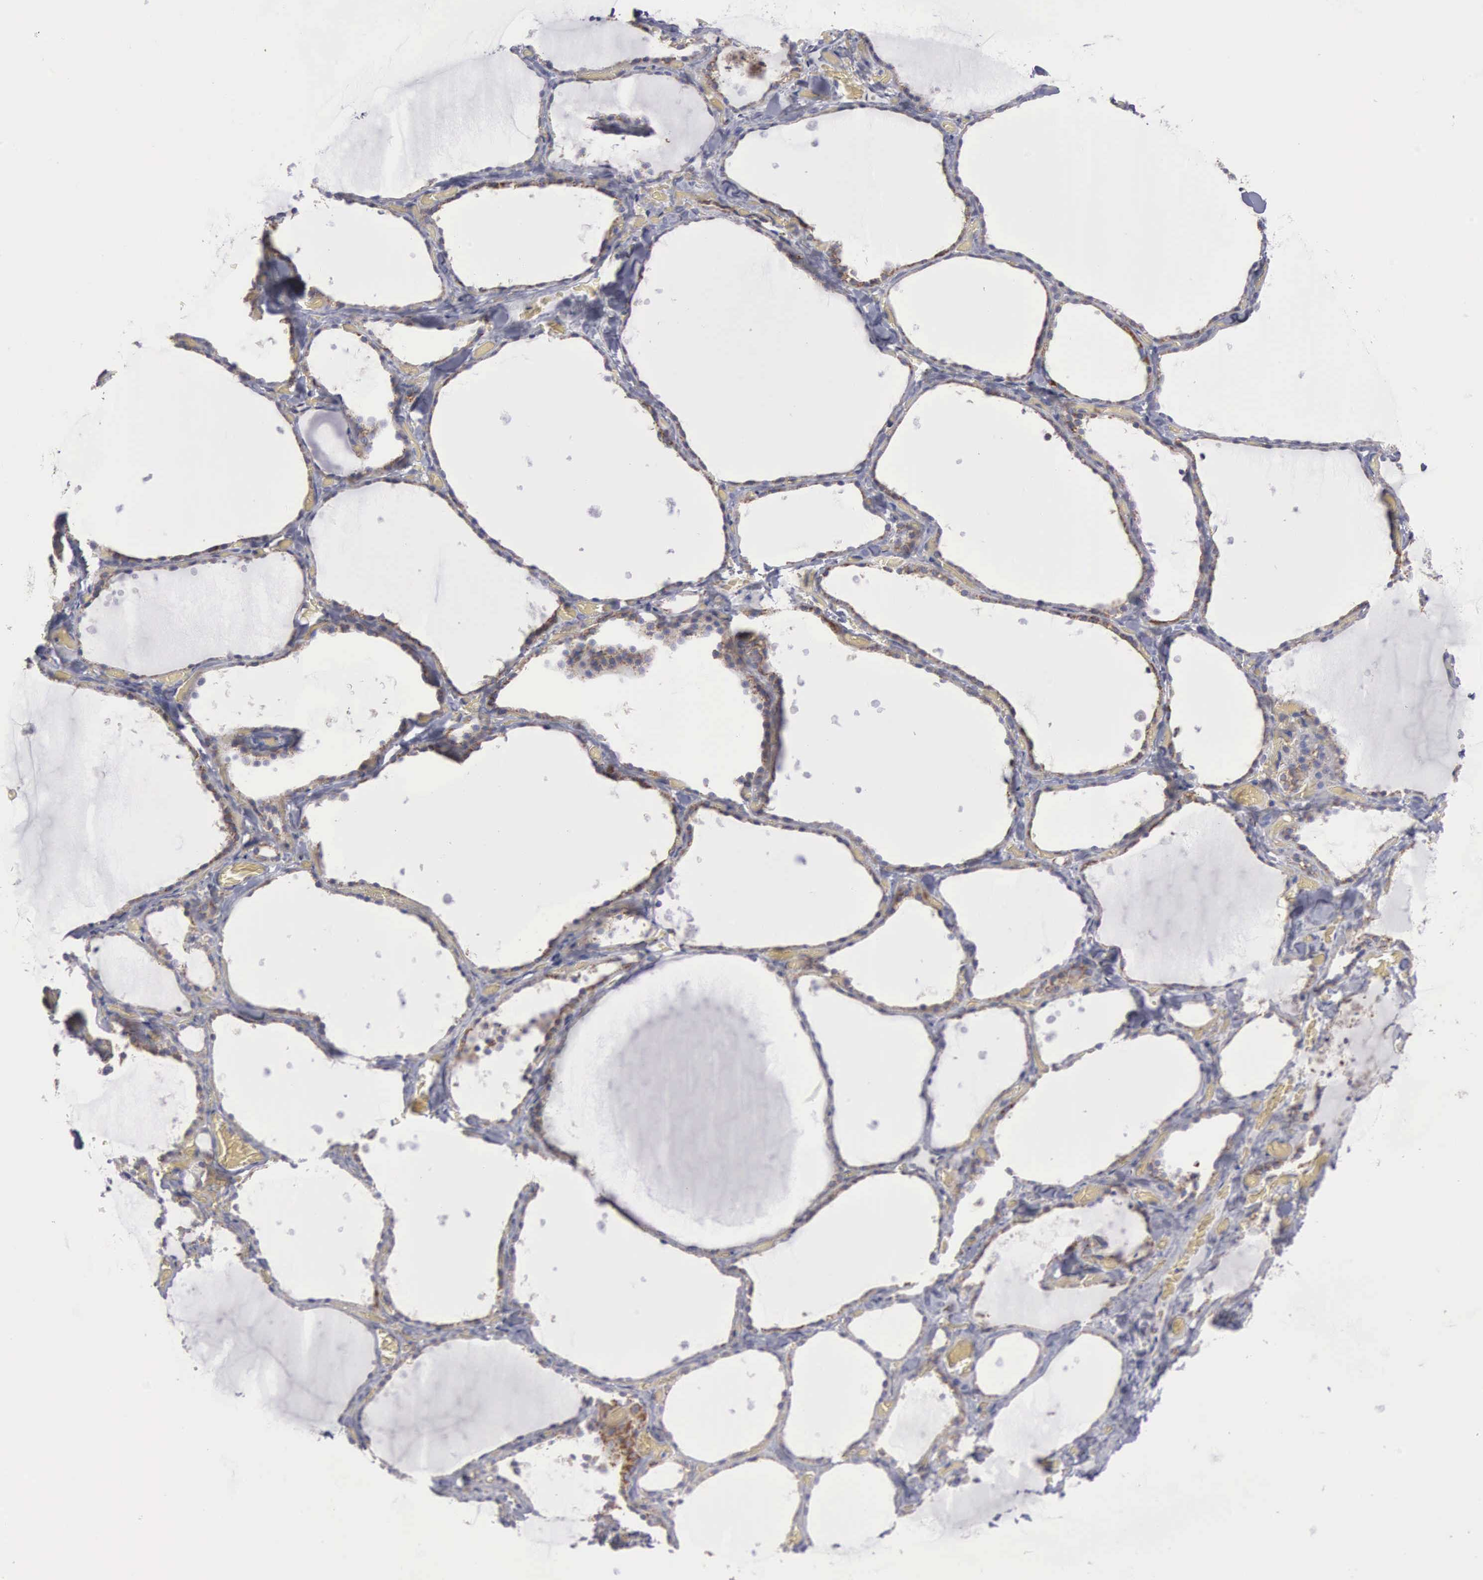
{"staining": {"intensity": "weak", "quantity": "25%-75%", "location": "cytoplasmic/membranous"}, "tissue": "thyroid gland", "cell_type": "Glandular cells", "image_type": "normal", "snomed": [{"axis": "morphology", "description": "Normal tissue, NOS"}, {"axis": "topography", "description": "Thyroid gland"}], "caption": "Immunohistochemical staining of normal human thyroid gland reveals weak cytoplasmic/membranous protein staining in approximately 25%-75% of glandular cells.", "gene": "APOOL", "patient": {"sex": "male", "age": 34}}